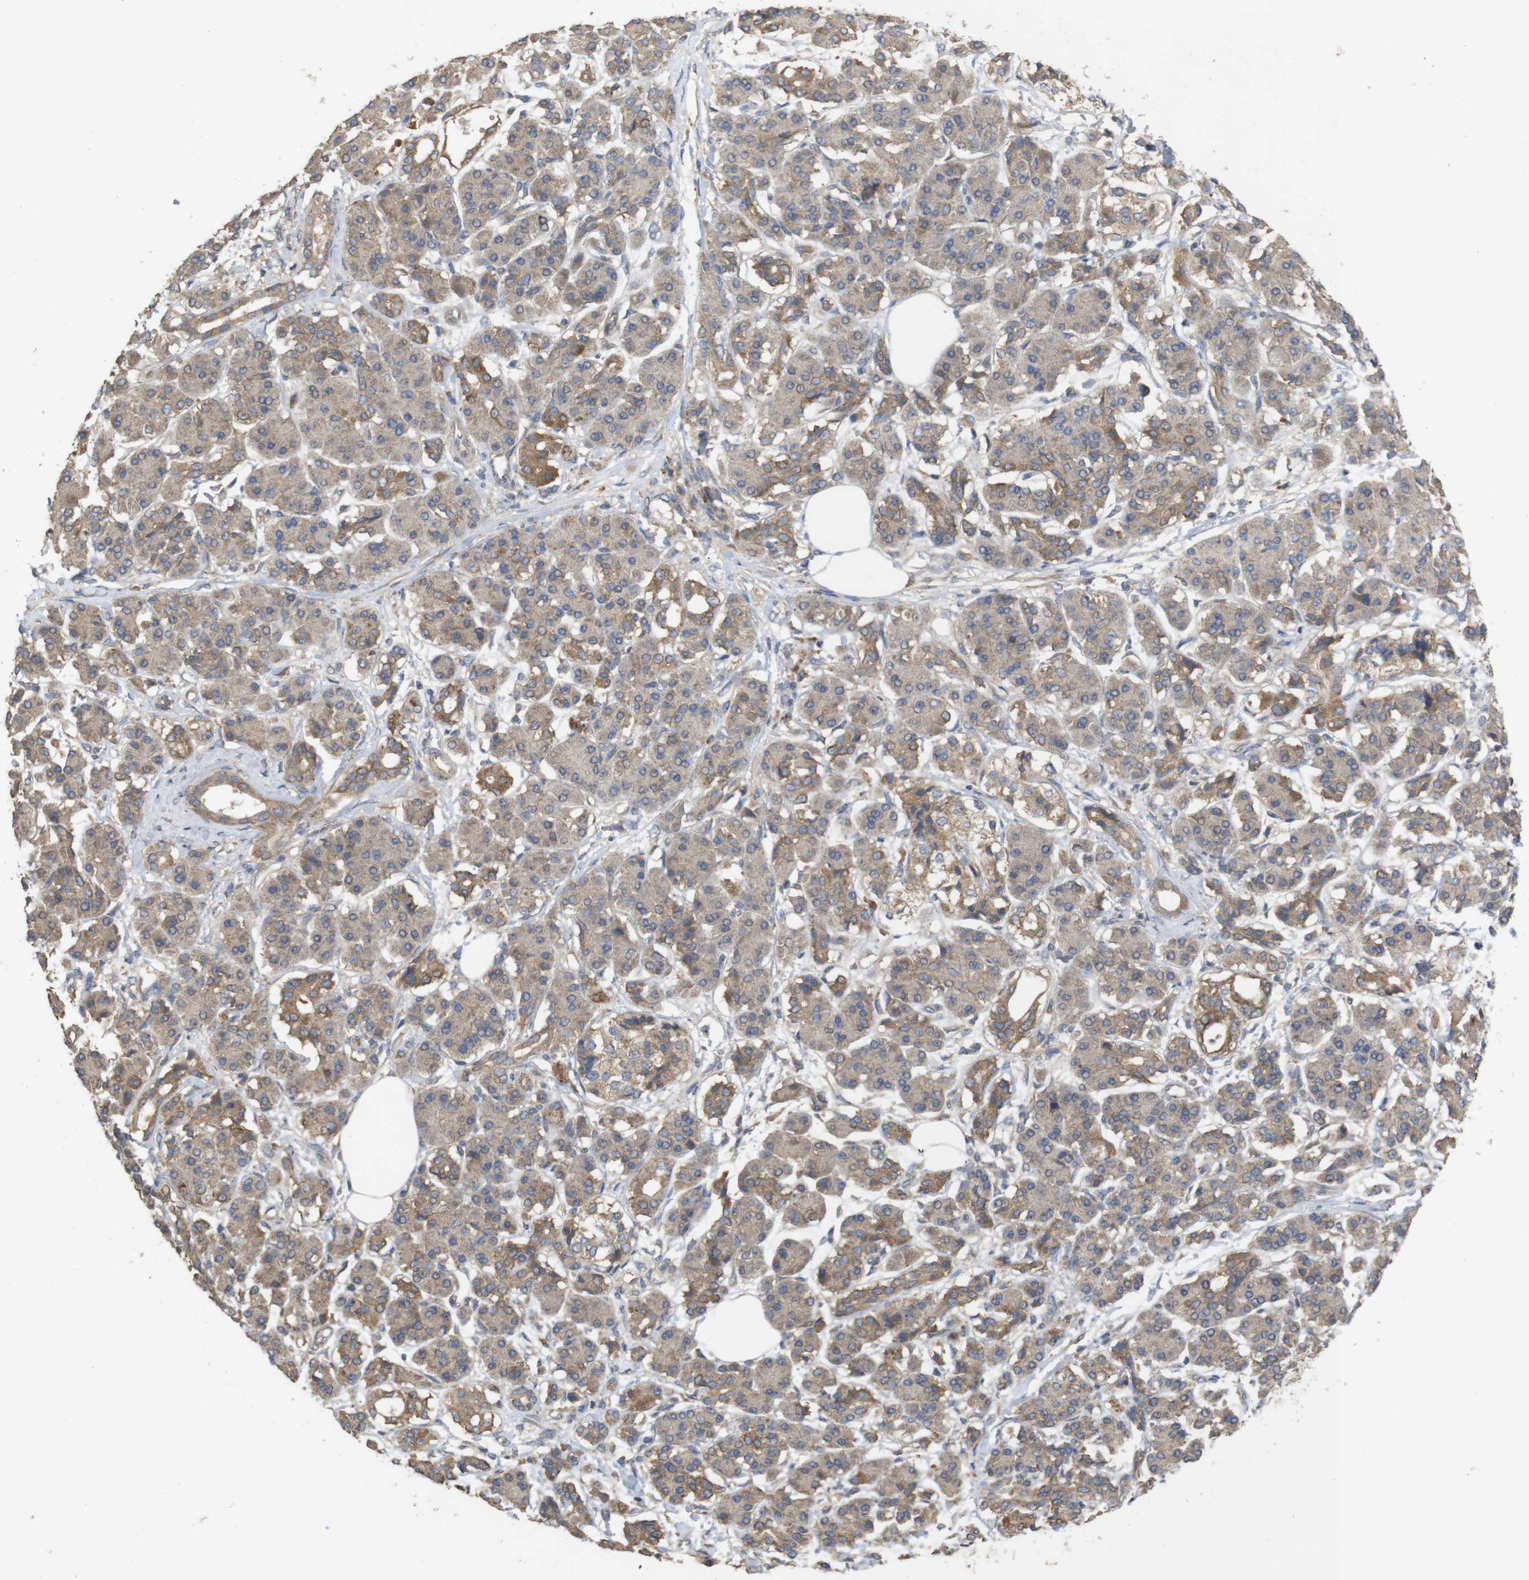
{"staining": {"intensity": "moderate", "quantity": "25%-75%", "location": "cytoplasmic/membranous"}, "tissue": "pancreatic cancer", "cell_type": "Tumor cells", "image_type": "cancer", "snomed": [{"axis": "morphology", "description": "Adenocarcinoma, NOS"}, {"axis": "topography", "description": "Pancreas"}], "caption": "An IHC micrograph of neoplastic tissue is shown. Protein staining in brown shows moderate cytoplasmic/membranous positivity in pancreatic cancer within tumor cells.", "gene": "KCNS3", "patient": {"sex": "female", "age": 56}}